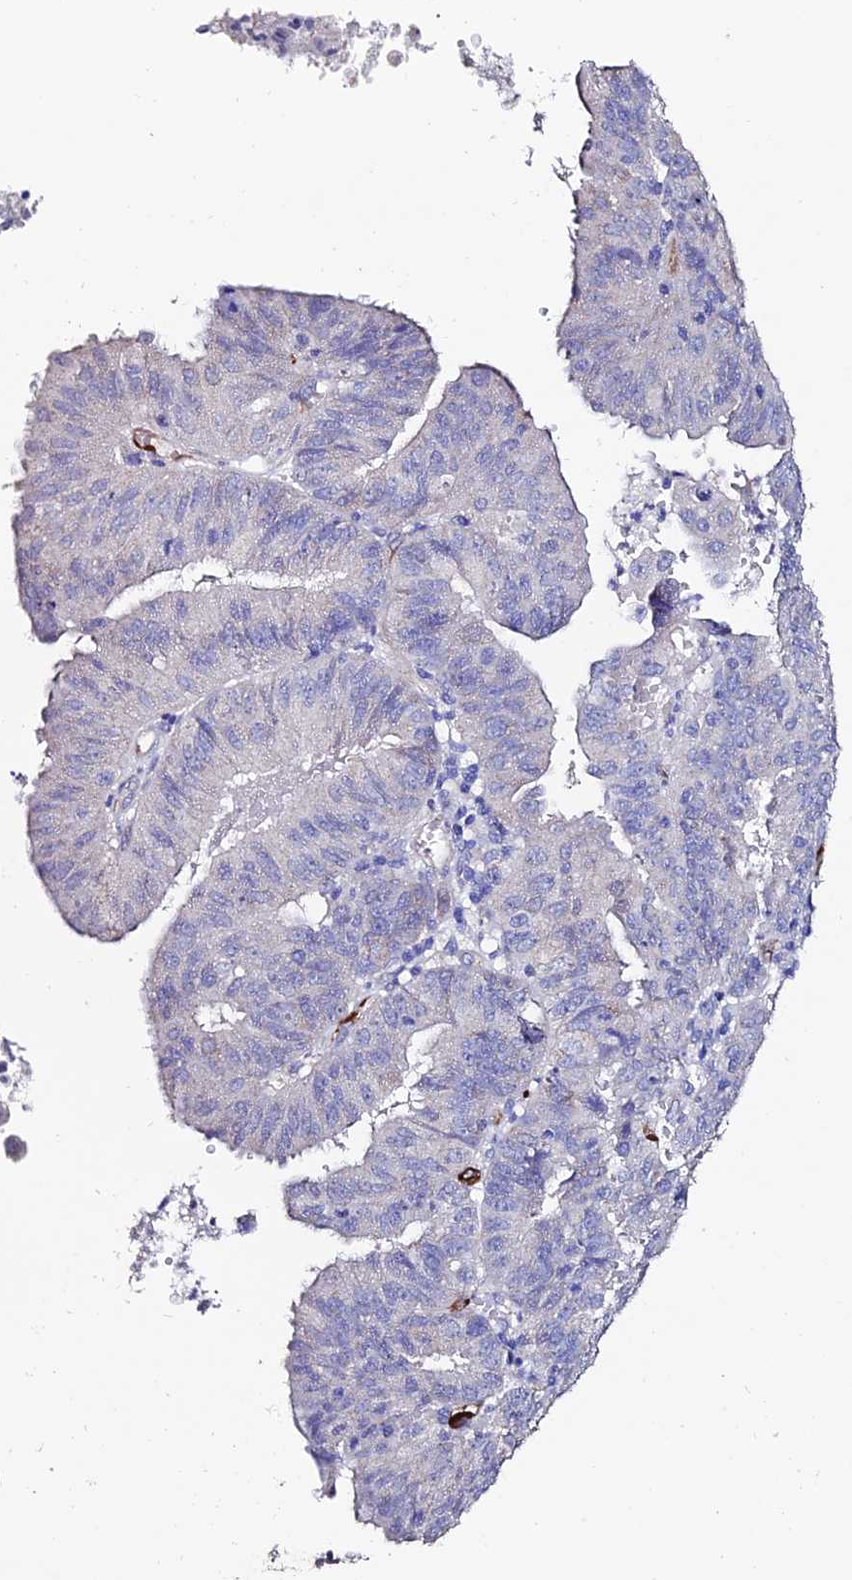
{"staining": {"intensity": "negative", "quantity": "none", "location": "none"}, "tissue": "endometrial cancer", "cell_type": "Tumor cells", "image_type": "cancer", "snomed": [{"axis": "morphology", "description": "Adenocarcinoma, NOS"}, {"axis": "topography", "description": "Endometrium"}], "caption": "IHC micrograph of neoplastic tissue: endometrial cancer stained with DAB (3,3'-diaminobenzidine) reveals no significant protein staining in tumor cells.", "gene": "ESM1", "patient": {"sex": "female", "age": 56}}